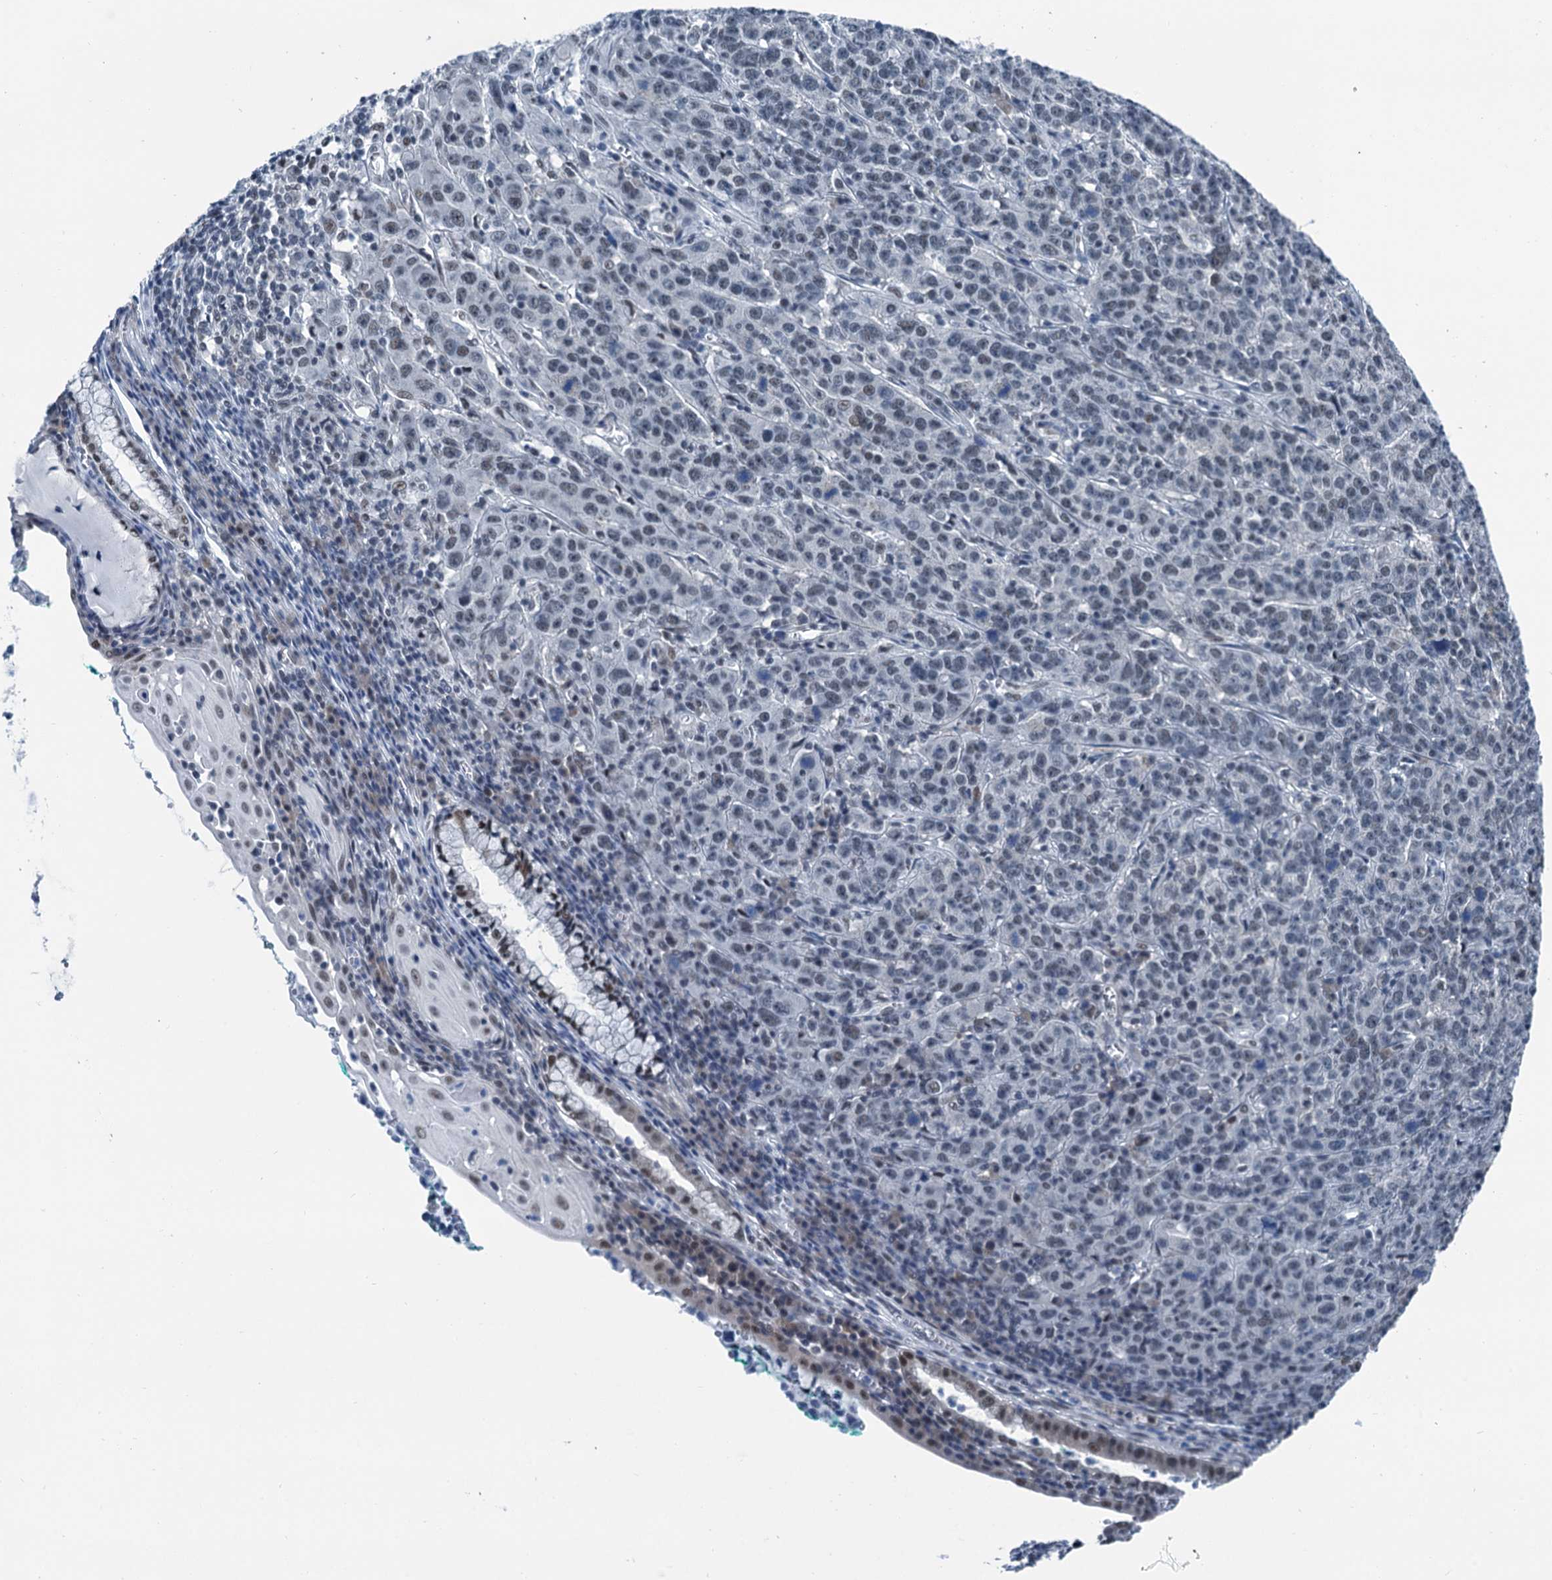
{"staining": {"intensity": "moderate", "quantity": "<25%", "location": "nuclear"}, "tissue": "cervix", "cell_type": "Glandular cells", "image_type": "normal", "snomed": [{"axis": "morphology", "description": "Normal tissue, NOS"}, {"axis": "morphology", "description": "Adenocarcinoma, NOS"}, {"axis": "topography", "description": "Cervix"}], "caption": "The photomicrograph exhibits a brown stain indicating the presence of a protein in the nuclear of glandular cells in cervix.", "gene": "TRPT1", "patient": {"sex": "female", "age": 29}}